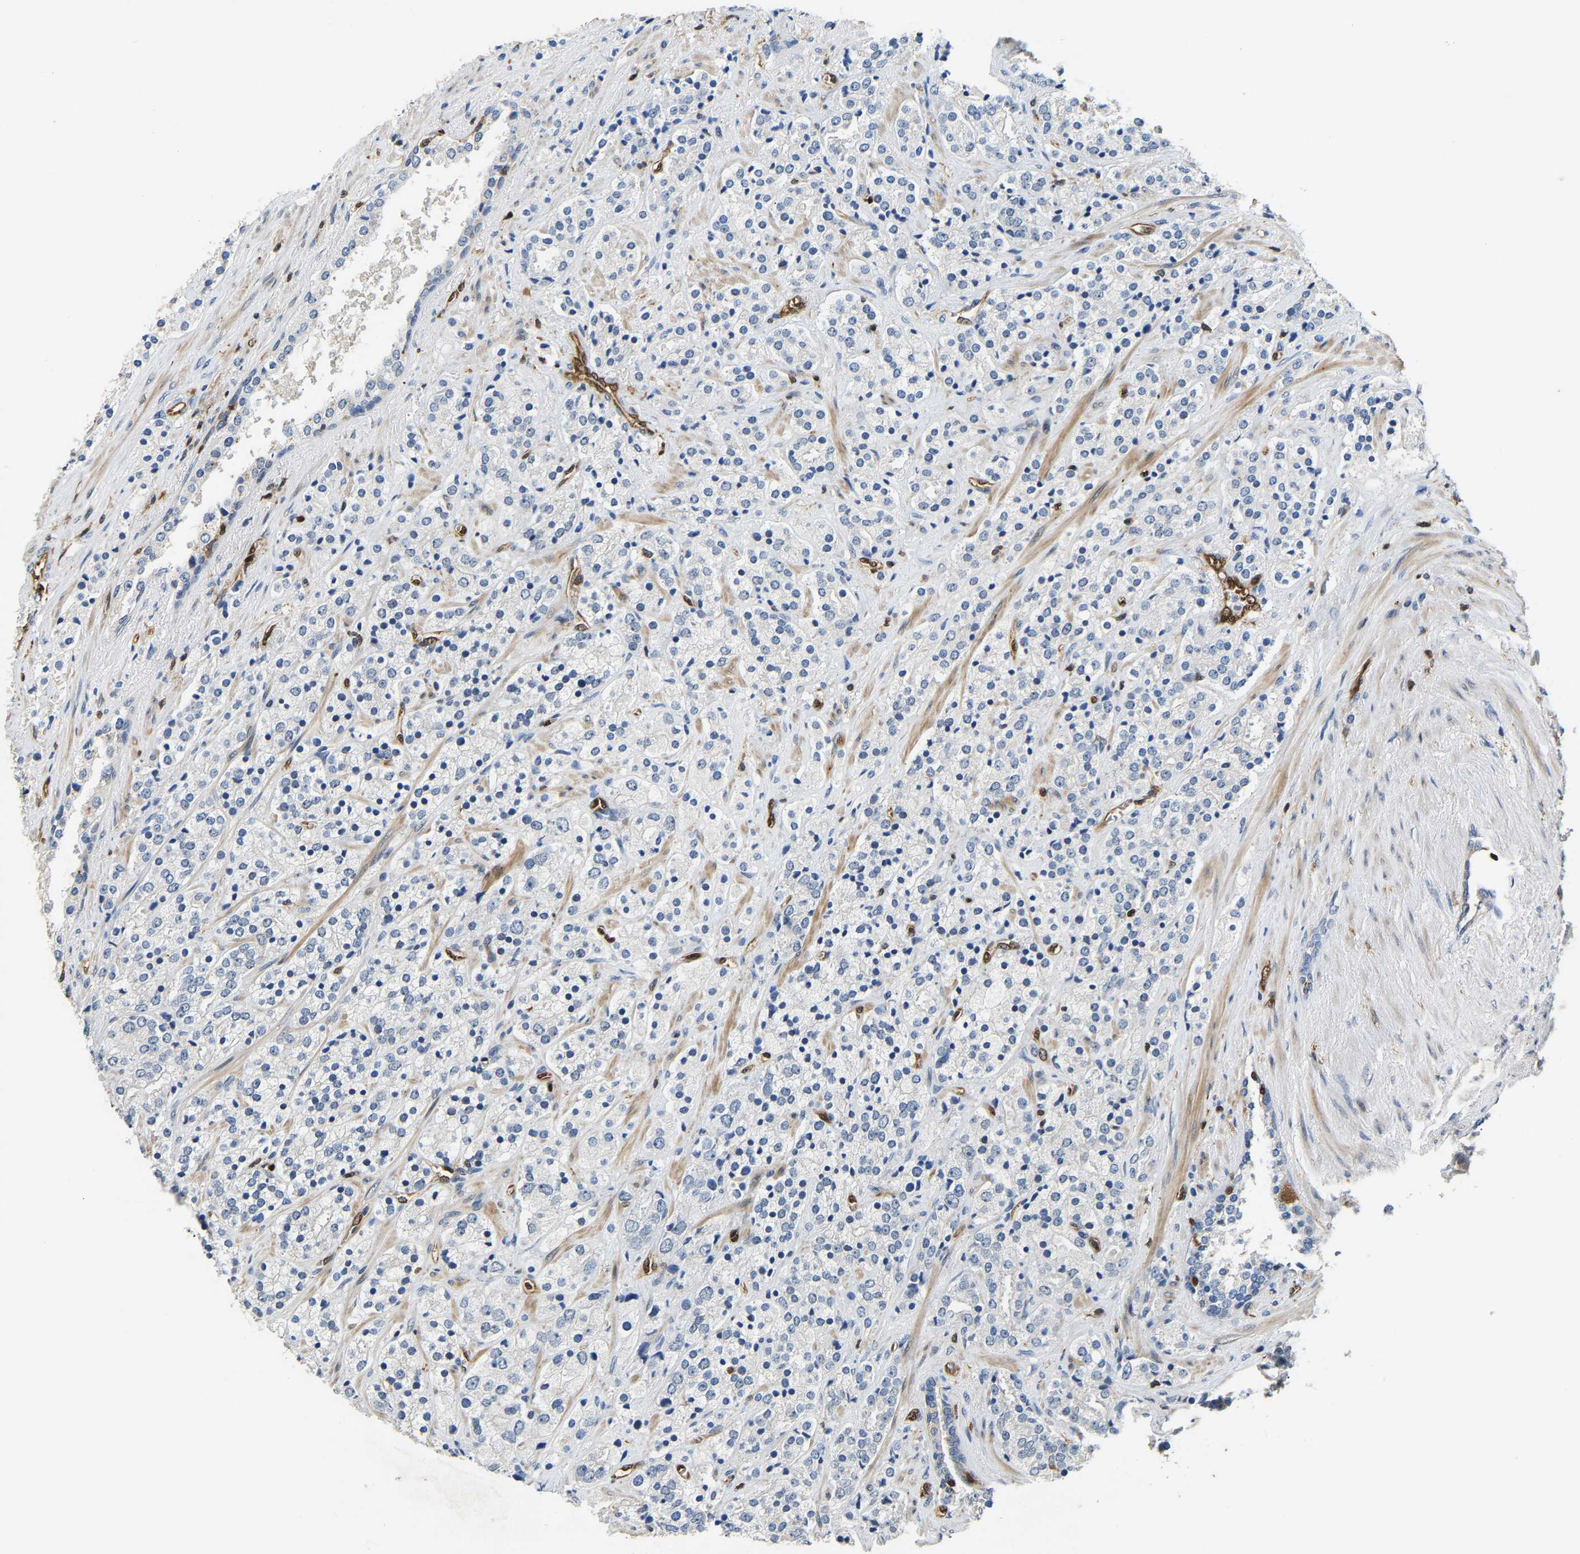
{"staining": {"intensity": "negative", "quantity": "none", "location": "none"}, "tissue": "prostate cancer", "cell_type": "Tumor cells", "image_type": "cancer", "snomed": [{"axis": "morphology", "description": "Adenocarcinoma, High grade"}, {"axis": "topography", "description": "Prostate"}], "caption": "This is an IHC micrograph of human prostate high-grade adenocarcinoma. There is no staining in tumor cells.", "gene": "GIMAP7", "patient": {"sex": "male", "age": 71}}